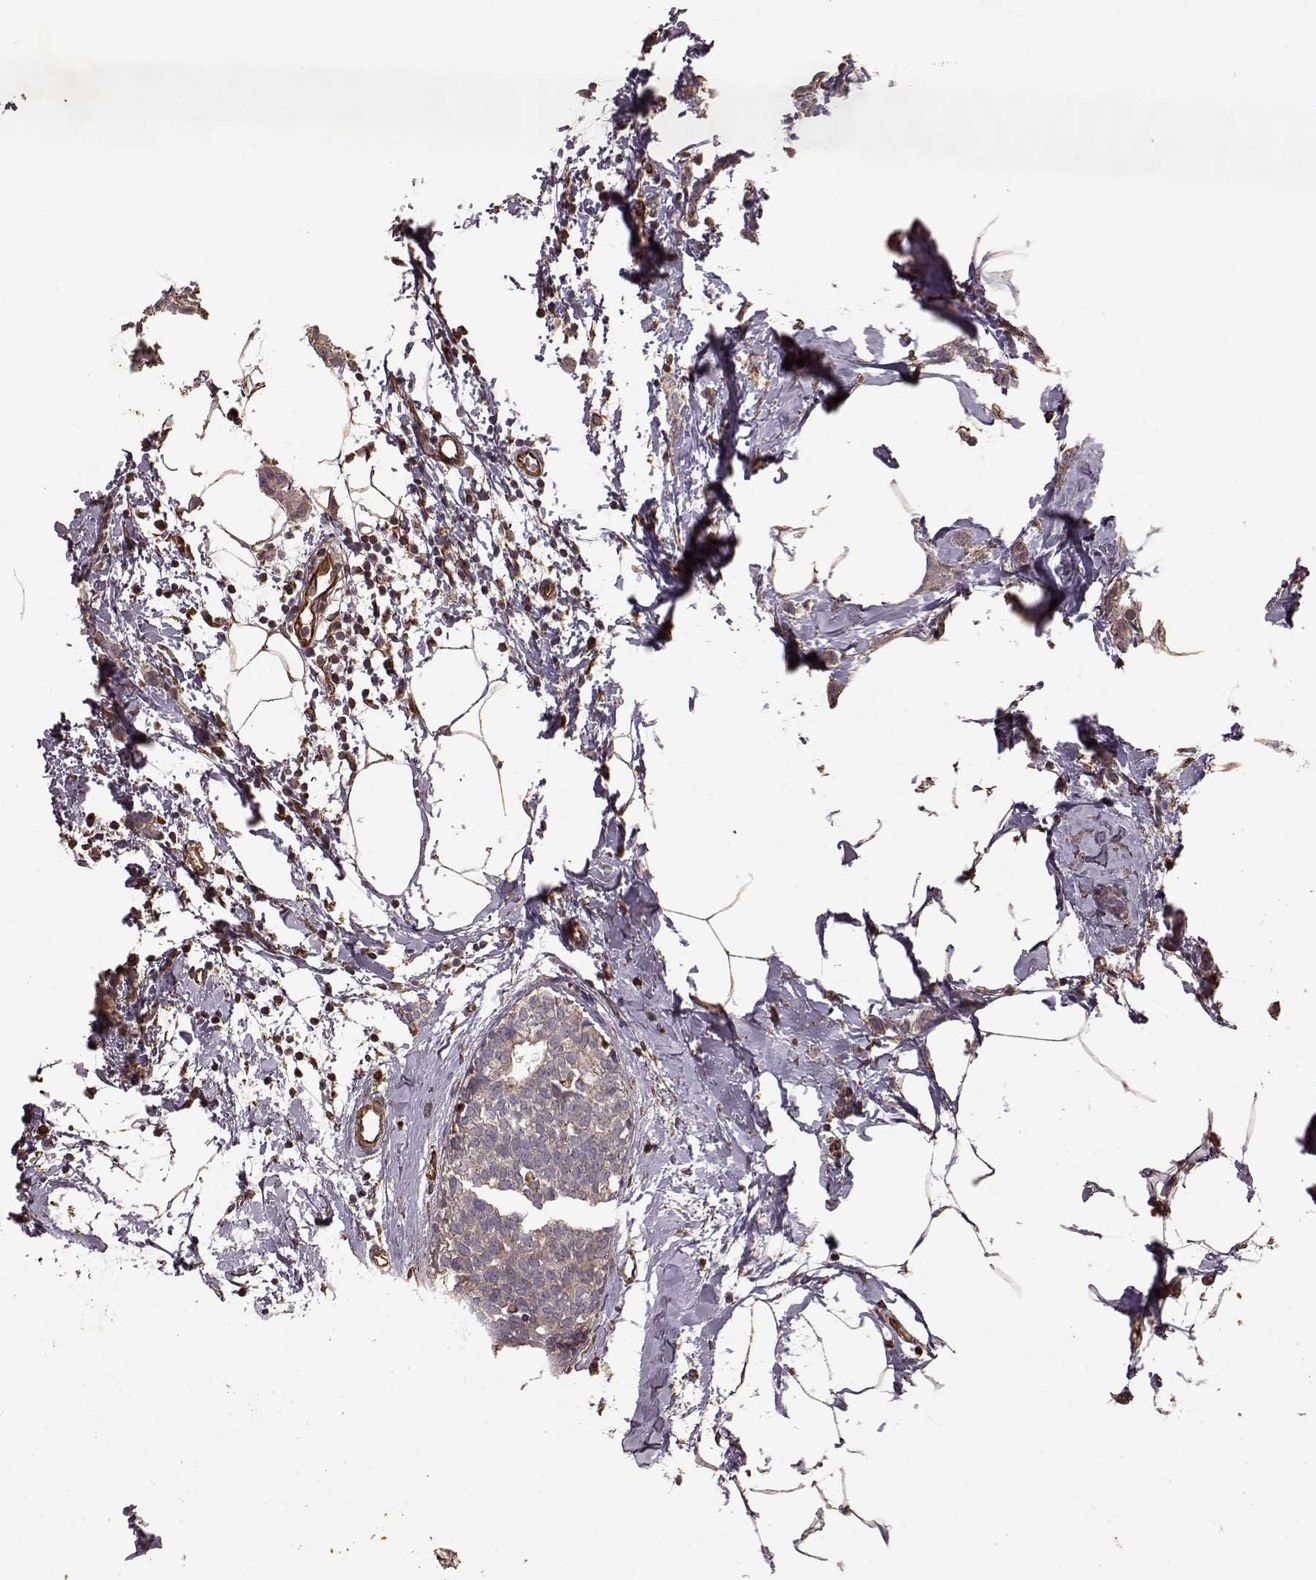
{"staining": {"intensity": "weak", "quantity": ">75%", "location": "cytoplasmic/membranous"}, "tissue": "breast cancer", "cell_type": "Tumor cells", "image_type": "cancer", "snomed": [{"axis": "morphology", "description": "Duct carcinoma"}, {"axis": "topography", "description": "Breast"}], "caption": "Brown immunohistochemical staining in human invasive ductal carcinoma (breast) exhibits weak cytoplasmic/membranous positivity in about >75% of tumor cells.", "gene": "NTF3", "patient": {"sex": "female", "age": 40}}